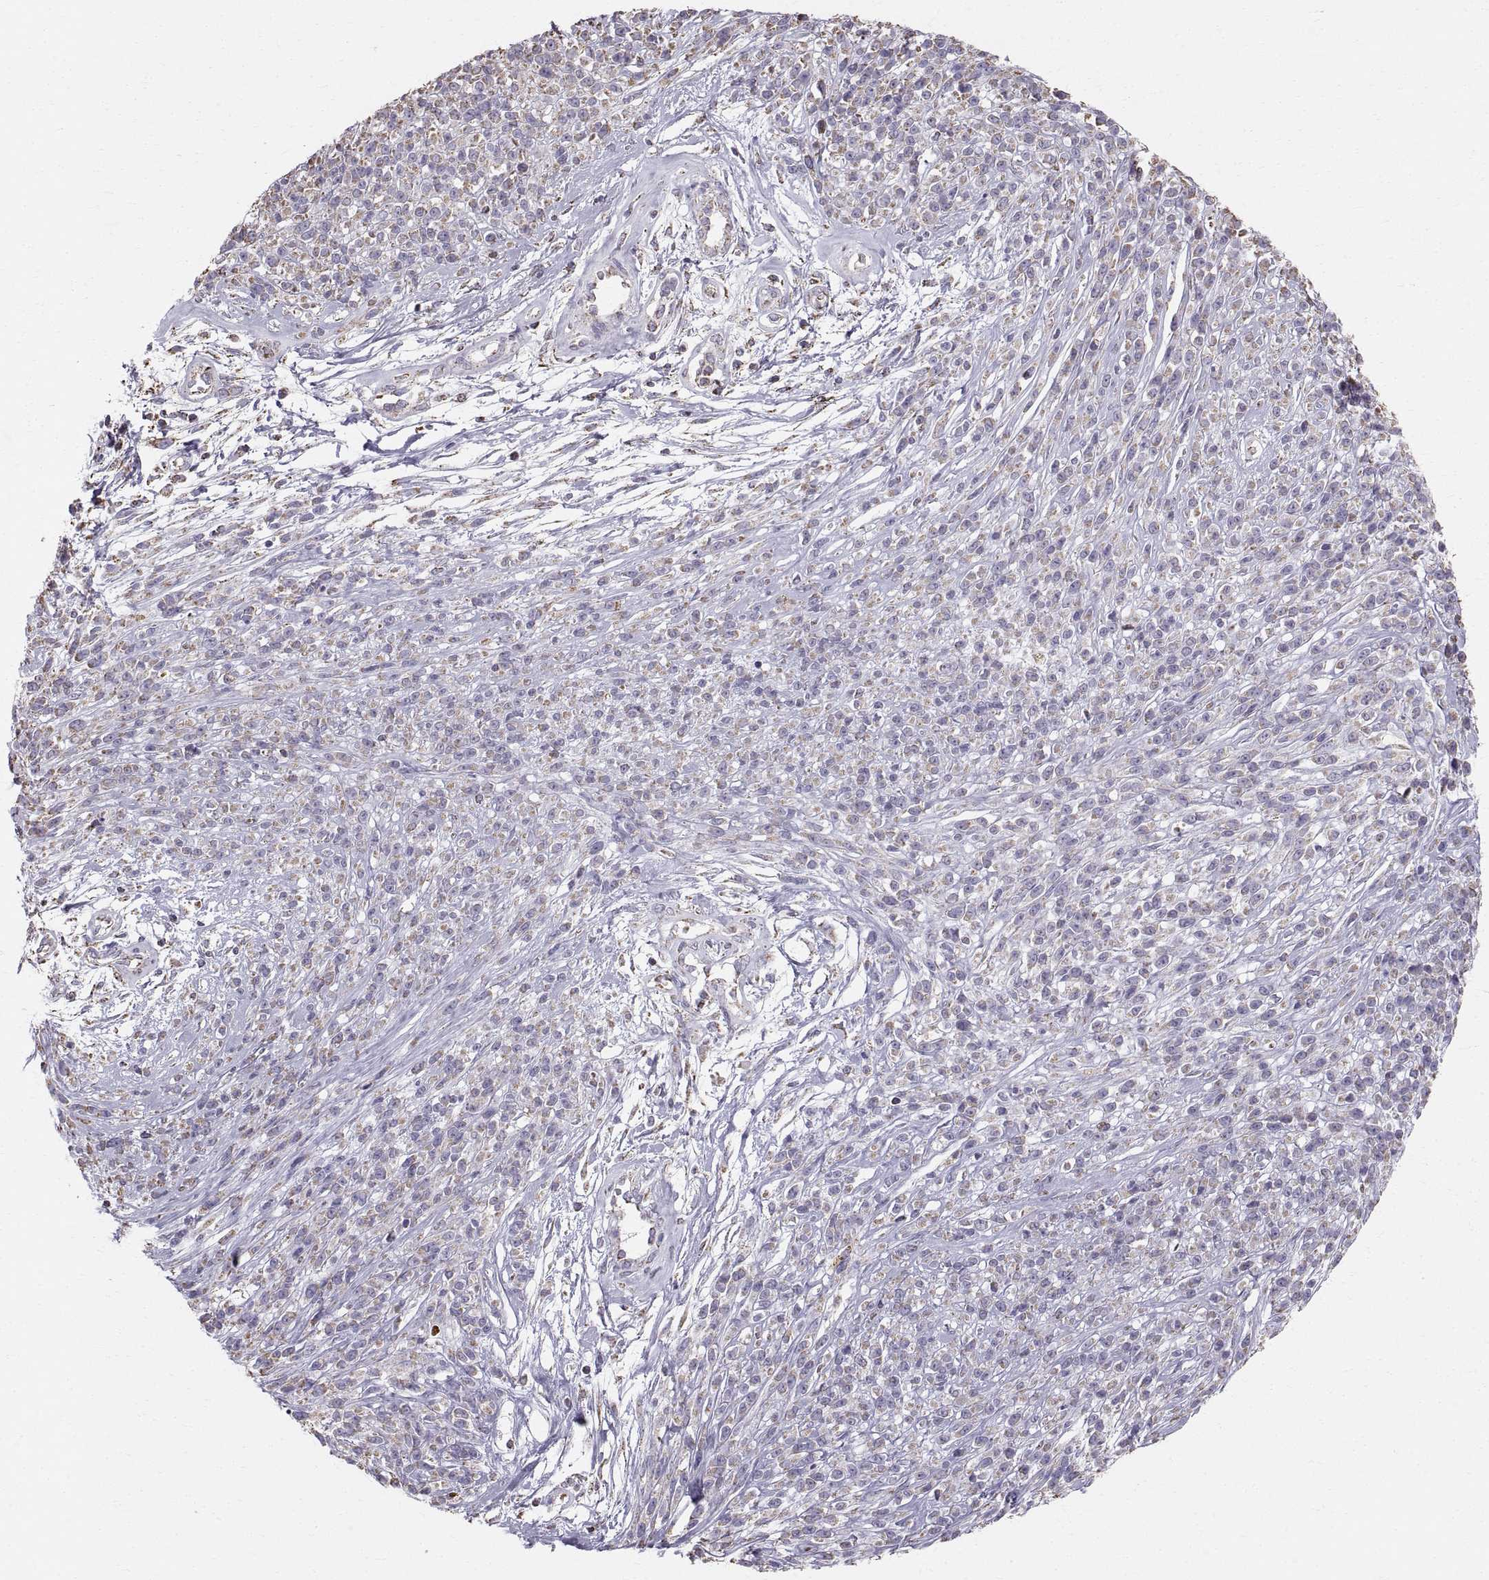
{"staining": {"intensity": "weak", "quantity": "25%-75%", "location": "cytoplasmic/membranous"}, "tissue": "melanoma", "cell_type": "Tumor cells", "image_type": "cancer", "snomed": [{"axis": "morphology", "description": "Malignant melanoma, NOS"}, {"axis": "topography", "description": "Skin"}, {"axis": "topography", "description": "Skin of trunk"}], "caption": "Immunohistochemical staining of human melanoma shows low levels of weak cytoplasmic/membranous expression in approximately 25%-75% of tumor cells.", "gene": "STMND1", "patient": {"sex": "male", "age": 74}}